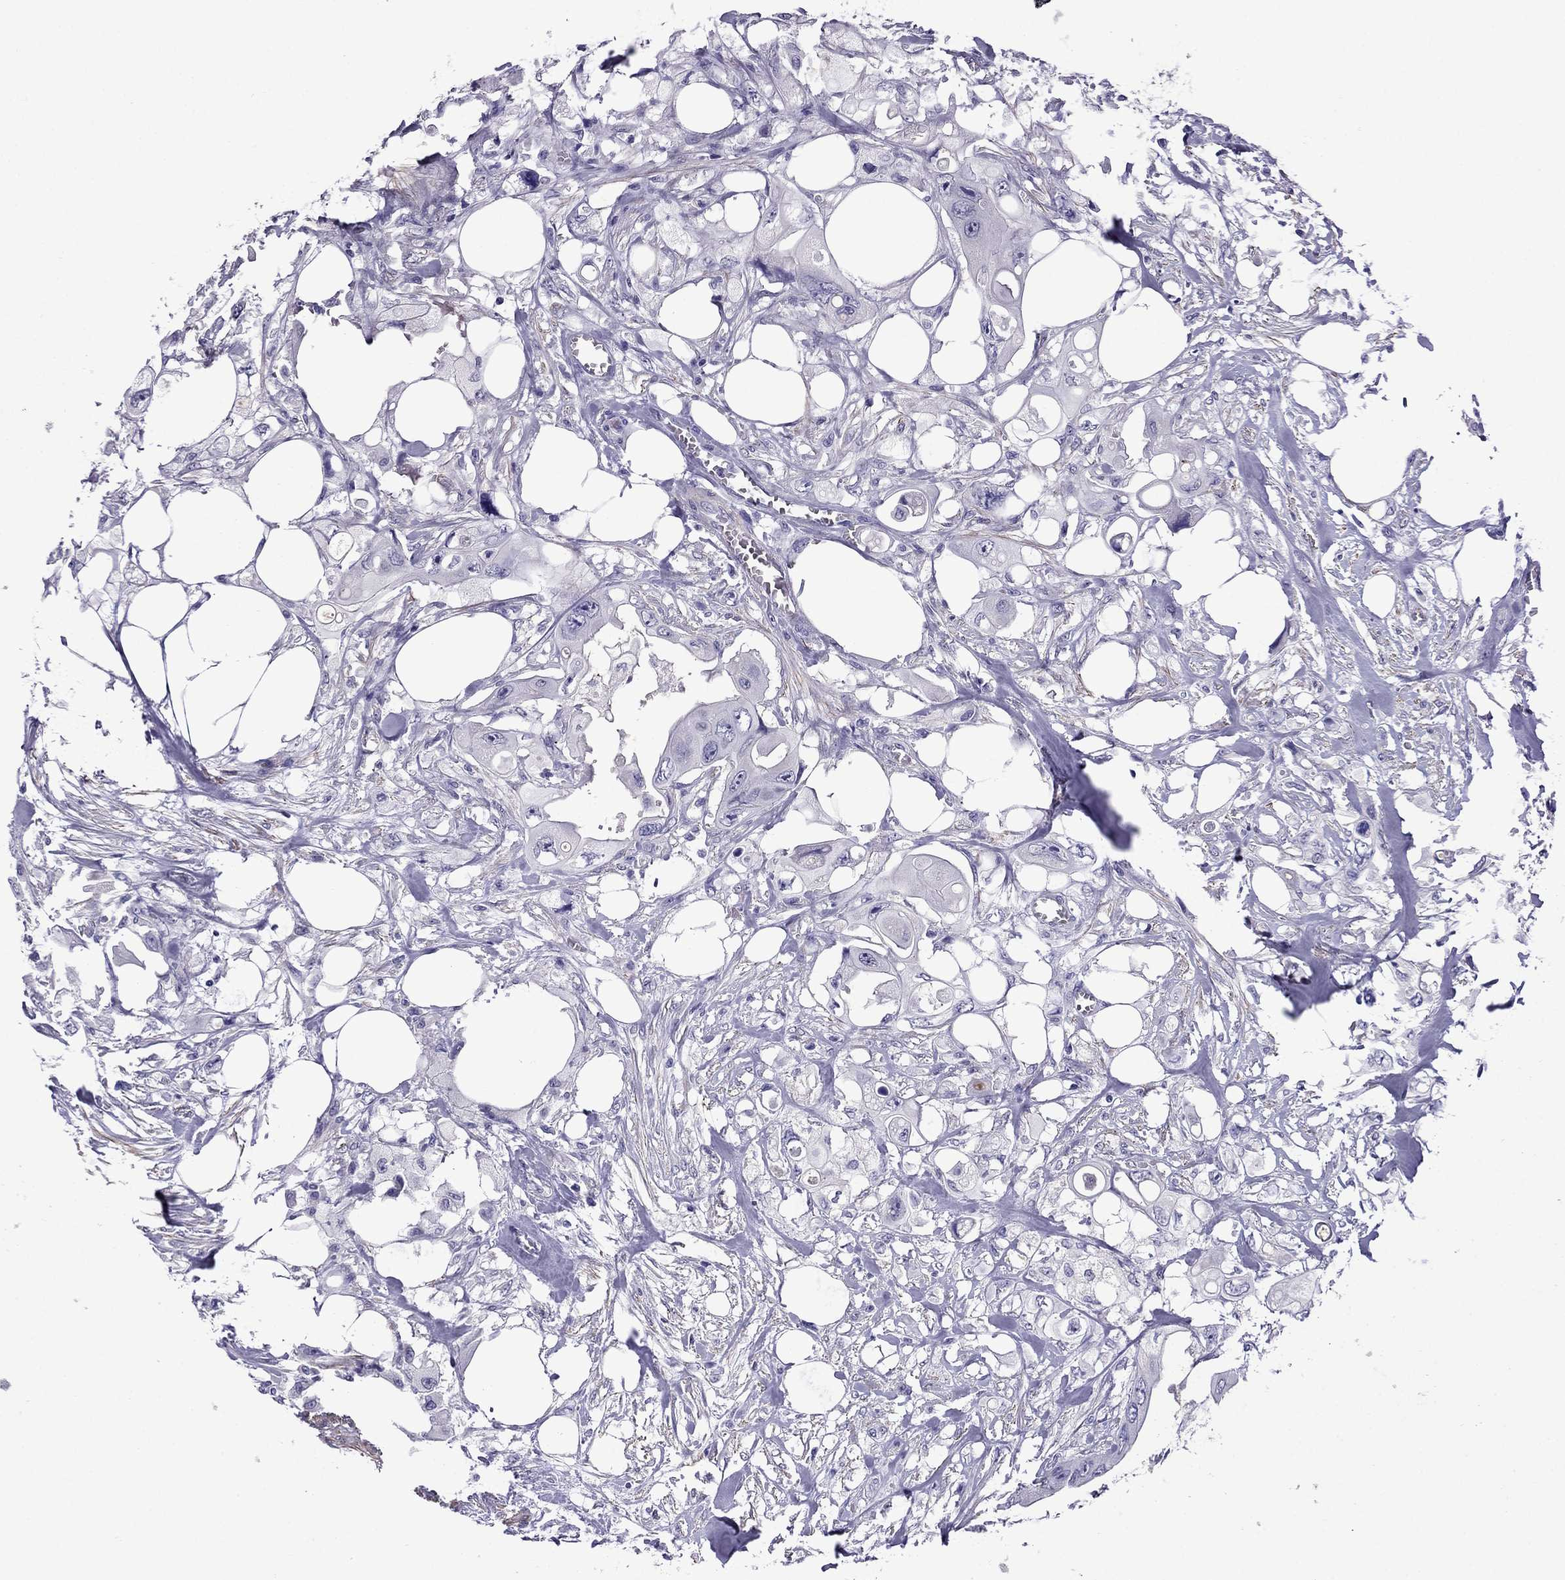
{"staining": {"intensity": "negative", "quantity": "none", "location": "none"}, "tissue": "colorectal cancer", "cell_type": "Tumor cells", "image_type": "cancer", "snomed": [{"axis": "morphology", "description": "Adenocarcinoma, NOS"}, {"axis": "topography", "description": "Rectum"}], "caption": "IHC of colorectal cancer displays no expression in tumor cells.", "gene": "CHRNA5", "patient": {"sex": "male", "age": 63}}